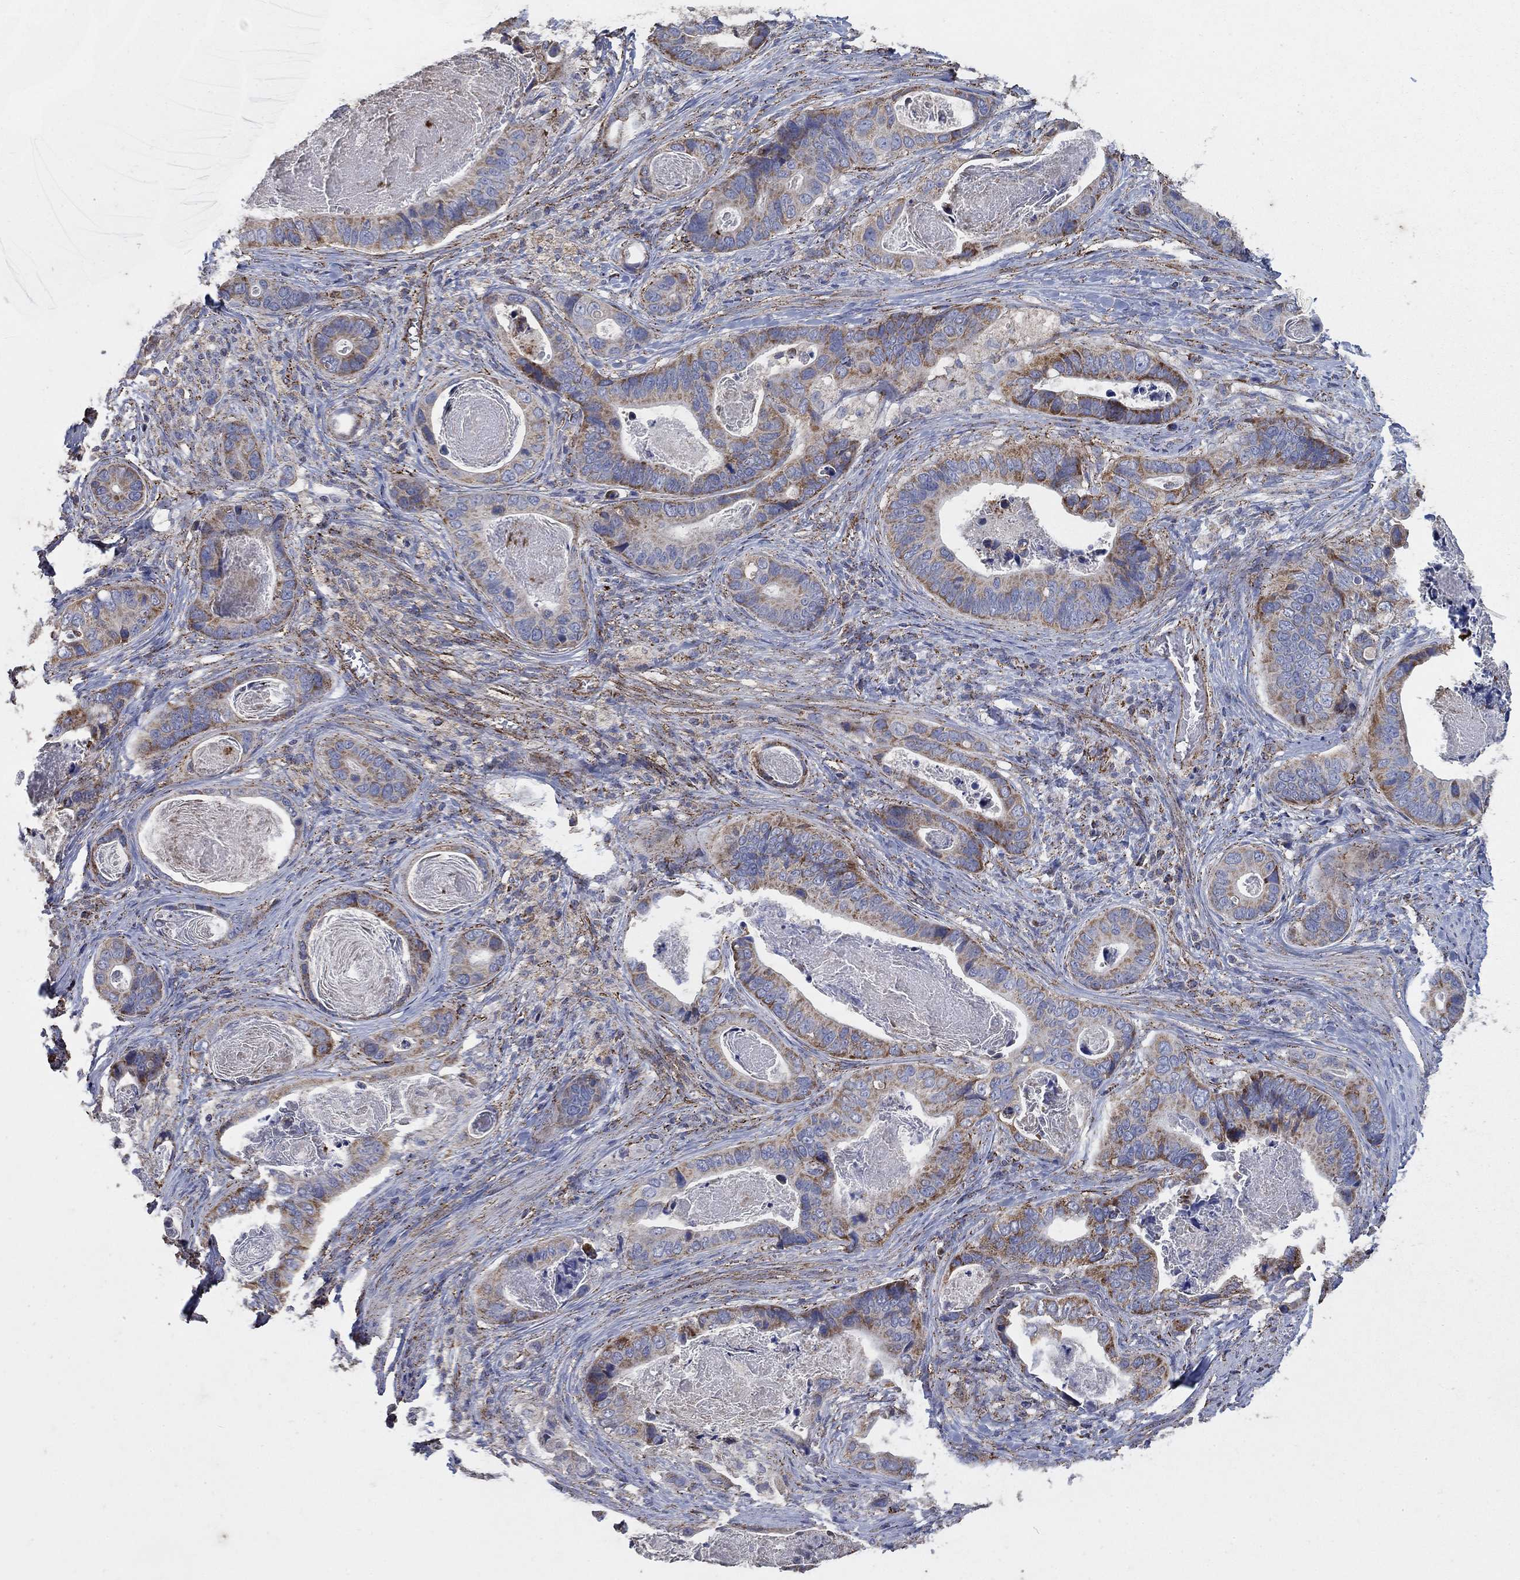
{"staining": {"intensity": "moderate", "quantity": "25%-75%", "location": "cytoplasmic/membranous"}, "tissue": "stomach cancer", "cell_type": "Tumor cells", "image_type": "cancer", "snomed": [{"axis": "morphology", "description": "Adenocarcinoma, NOS"}, {"axis": "topography", "description": "Stomach"}], "caption": "A high-resolution histopathology image shows IHC staining of stomach cancer (adenocarcinoma), which shows moderate cytoplasmic/membranous expression in approximately 25%-75% of tumor cells.", "gene": "PNPLA2", "patient": {"sex": "male", "age": 84}}